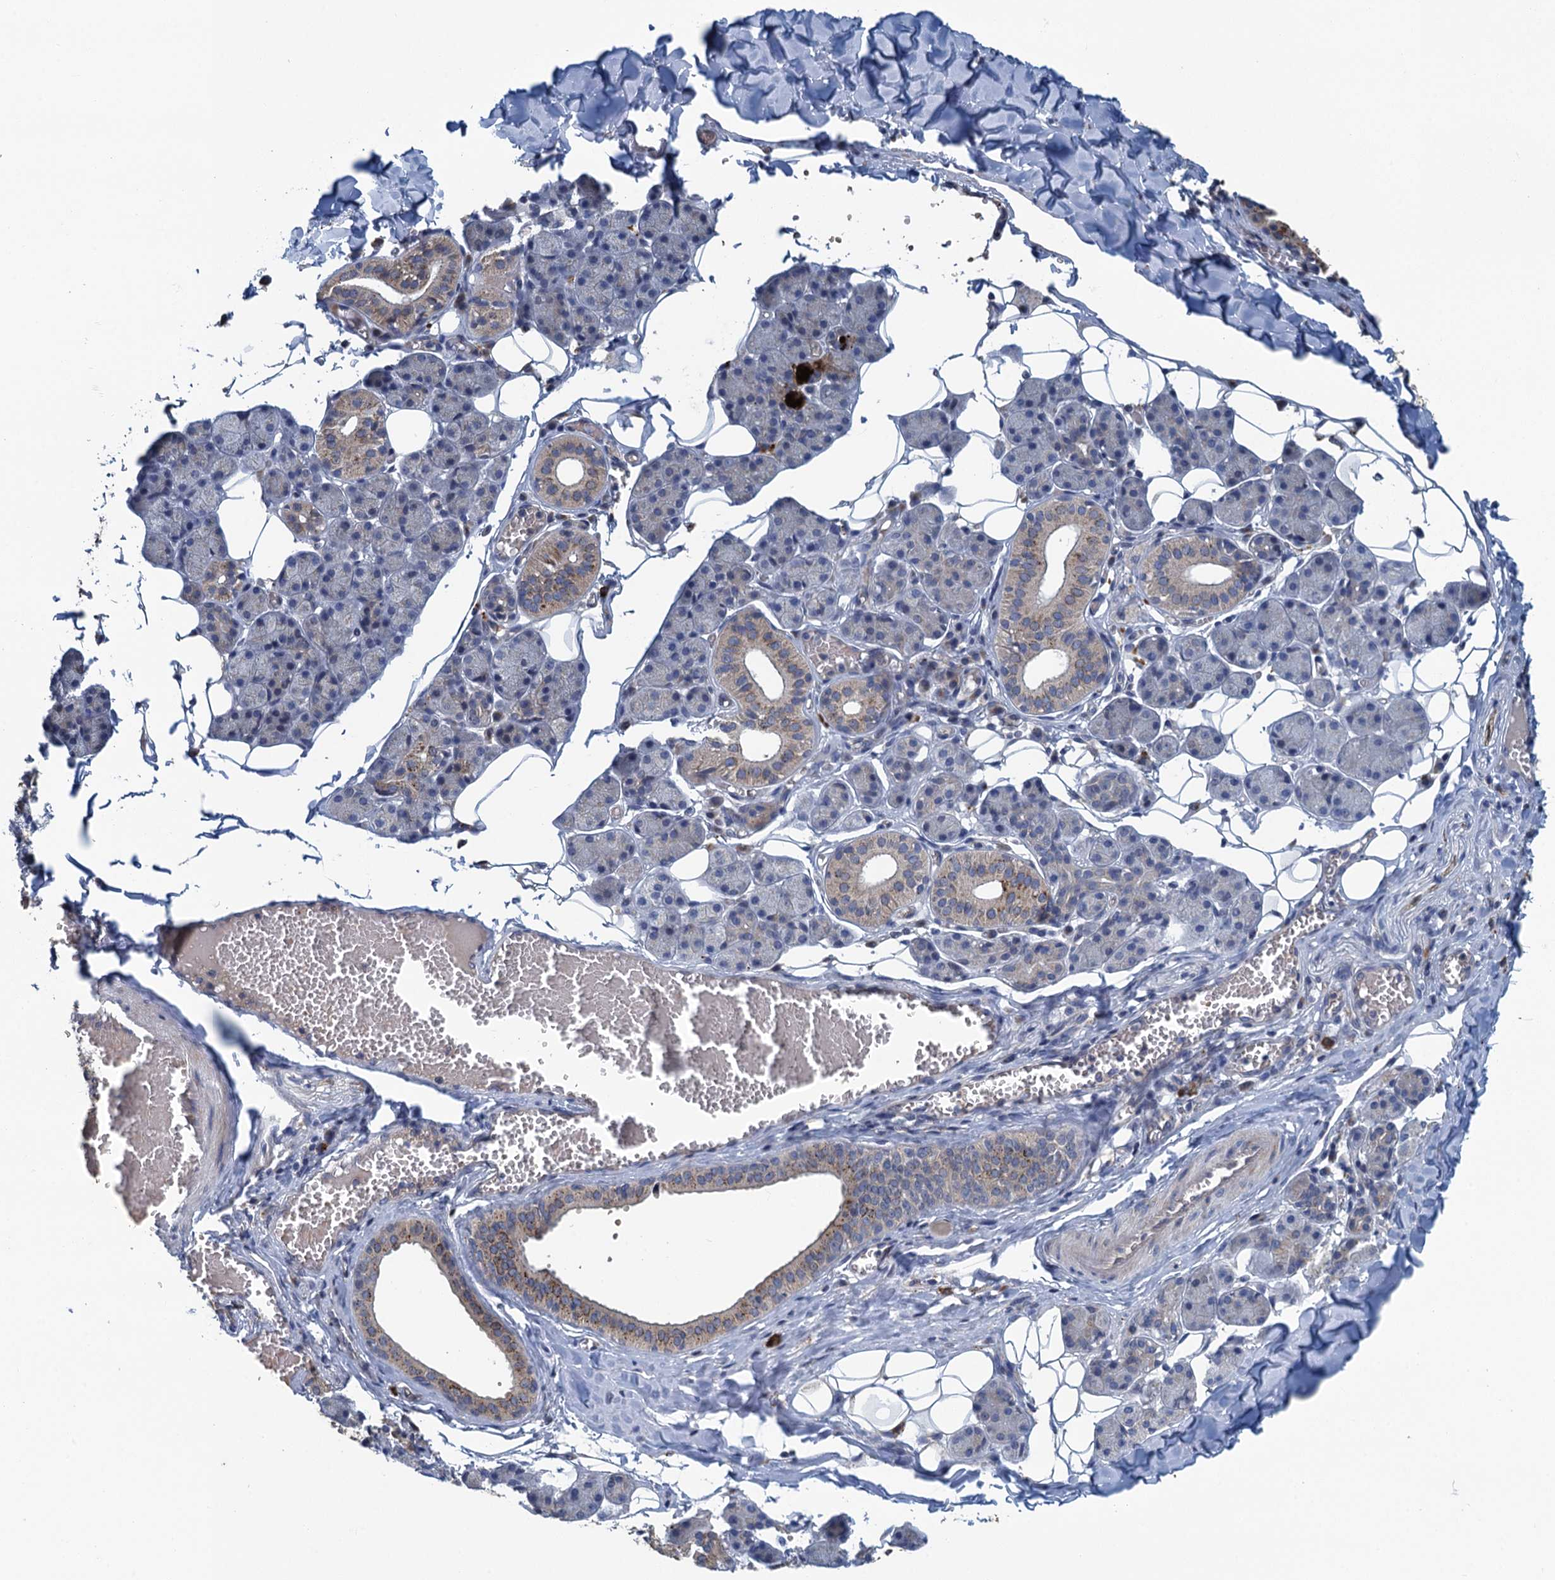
{"staining": {"intensity": "moderate", "quantity": "<25%", "location": "cytoplasmic/membranous"}, "tissue": "salivary gland", "cell_type": "Glandular cells", "image_type": "normal", "snomed": [{"axis": "morphology", "description": "Normal tissue, NOS"}, {"axis": "topography", "description": "Salivary gland"}], "caption": "The immunohistochemical stain labels moderate cytoplasmic/membranous expression in glandular cells of benign salivary gland.", "gene": "KBTBD8", "patient": {"sex": "female", "age": 33}}